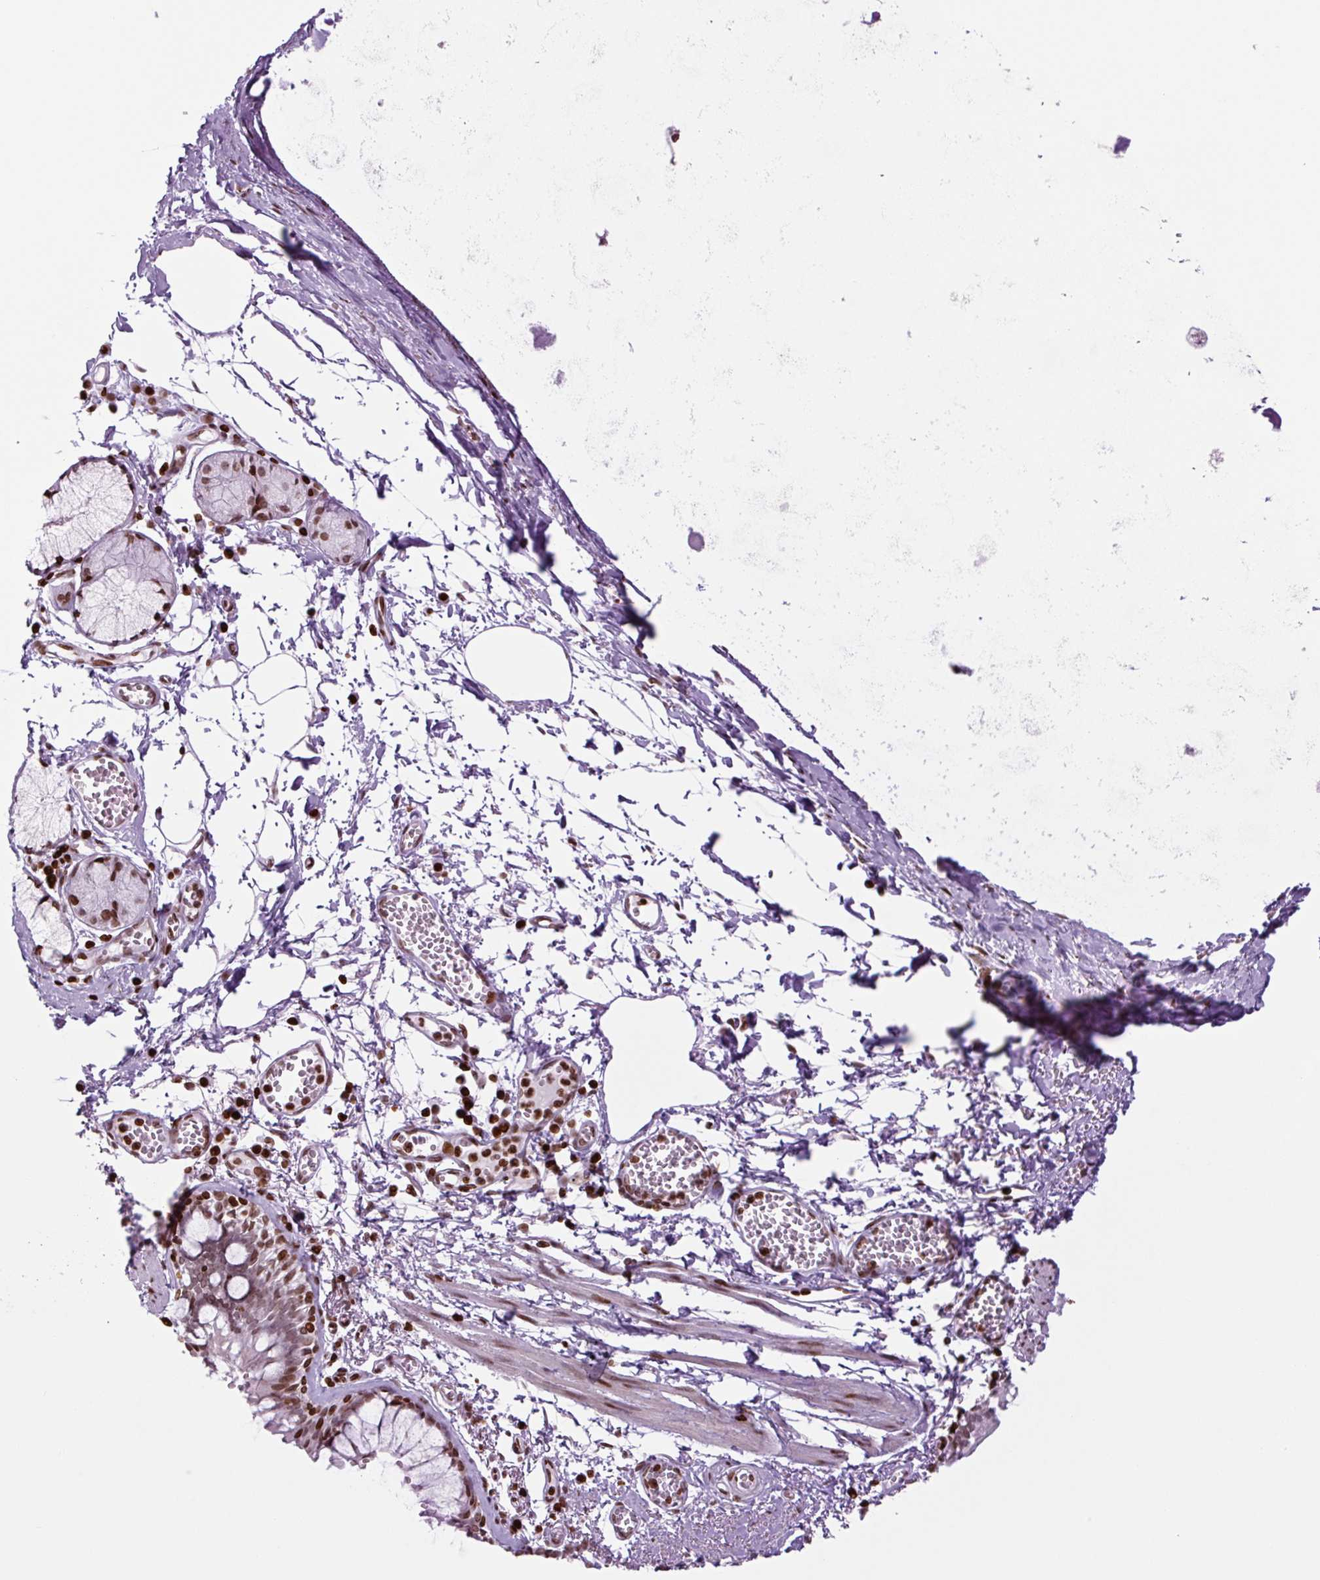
{"staining": {"intensity": "strong", "quantity": ">75%", "location": "nuclear"}, "tissue": "bronchus", "cell_type": "Respiratory epithelial cells", "image_type": "normal", "snomed": [{"axis": "morphology", "description": "Normal tissue, NOS"}, {"axis": "topography", "description": "Cartilage tissue"}, {"axis": "topography", "description": "Bronchus"}], "caption": "A photomicrograph of human bronchus stained for a protein exhibits strong nuclear brown staining in respiratory epithelial cells.", "gene": "H1", "patient": {"sex": "male", "age": 78}}